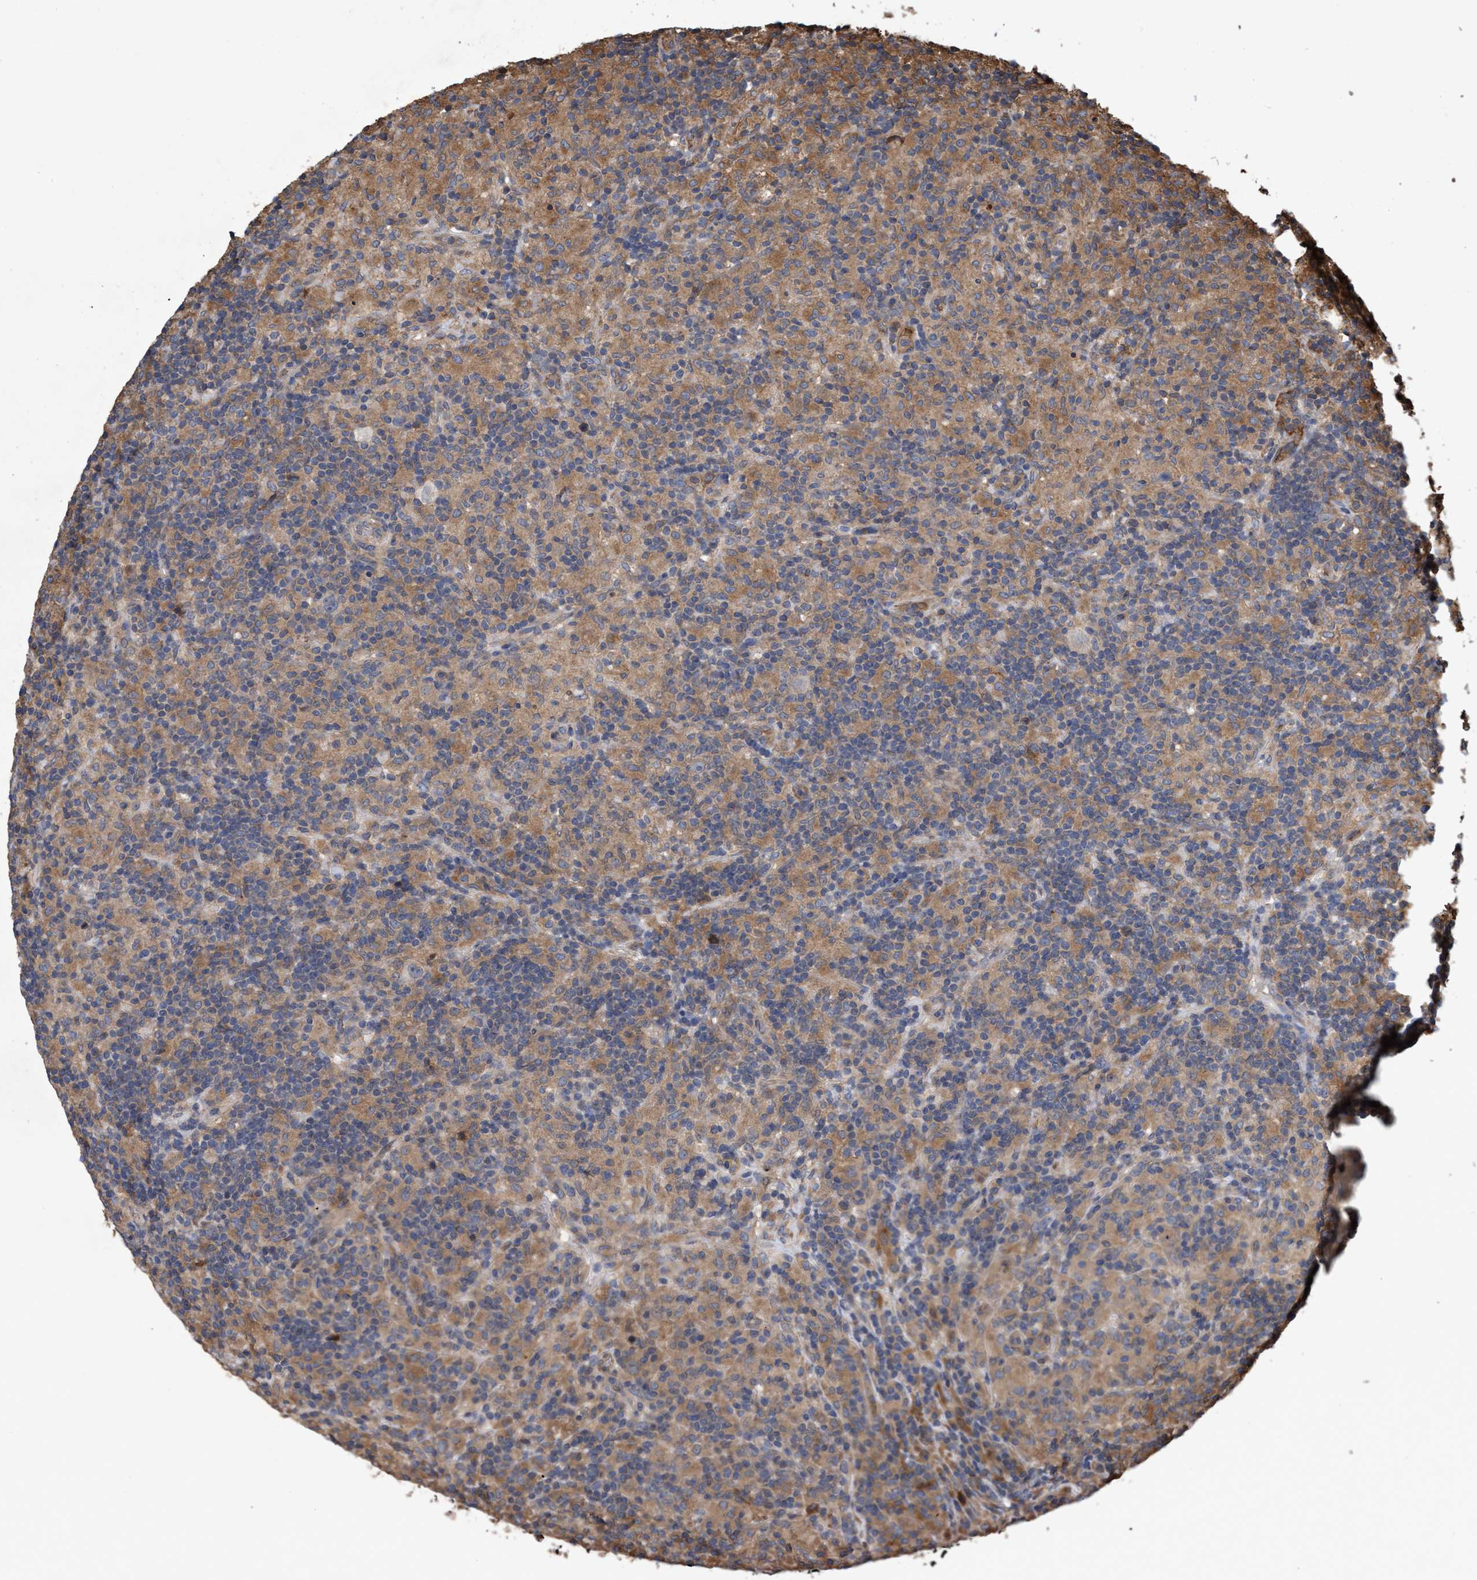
{"staining": {"intensity": "weak", "quantity": "25%-75%", "location": "cytoplasmic/membranous"}, "tissue": "lymphoma", "cell_type": "Tumor cells", "image_type": "cancer", "snomed": [{"axis": "morphology", "description": "Hodgkin's disease, NOS"}, {"axis": "topography", "description": "Lymph node"}], "caption": "A low amount of weak cytoplasmic/membranous staining is appreciated in about 25%-75% of tumor cells in lymphoma tissue.", "gene": "CHMP6", "patient": {"sex": "male", "age": 70}}